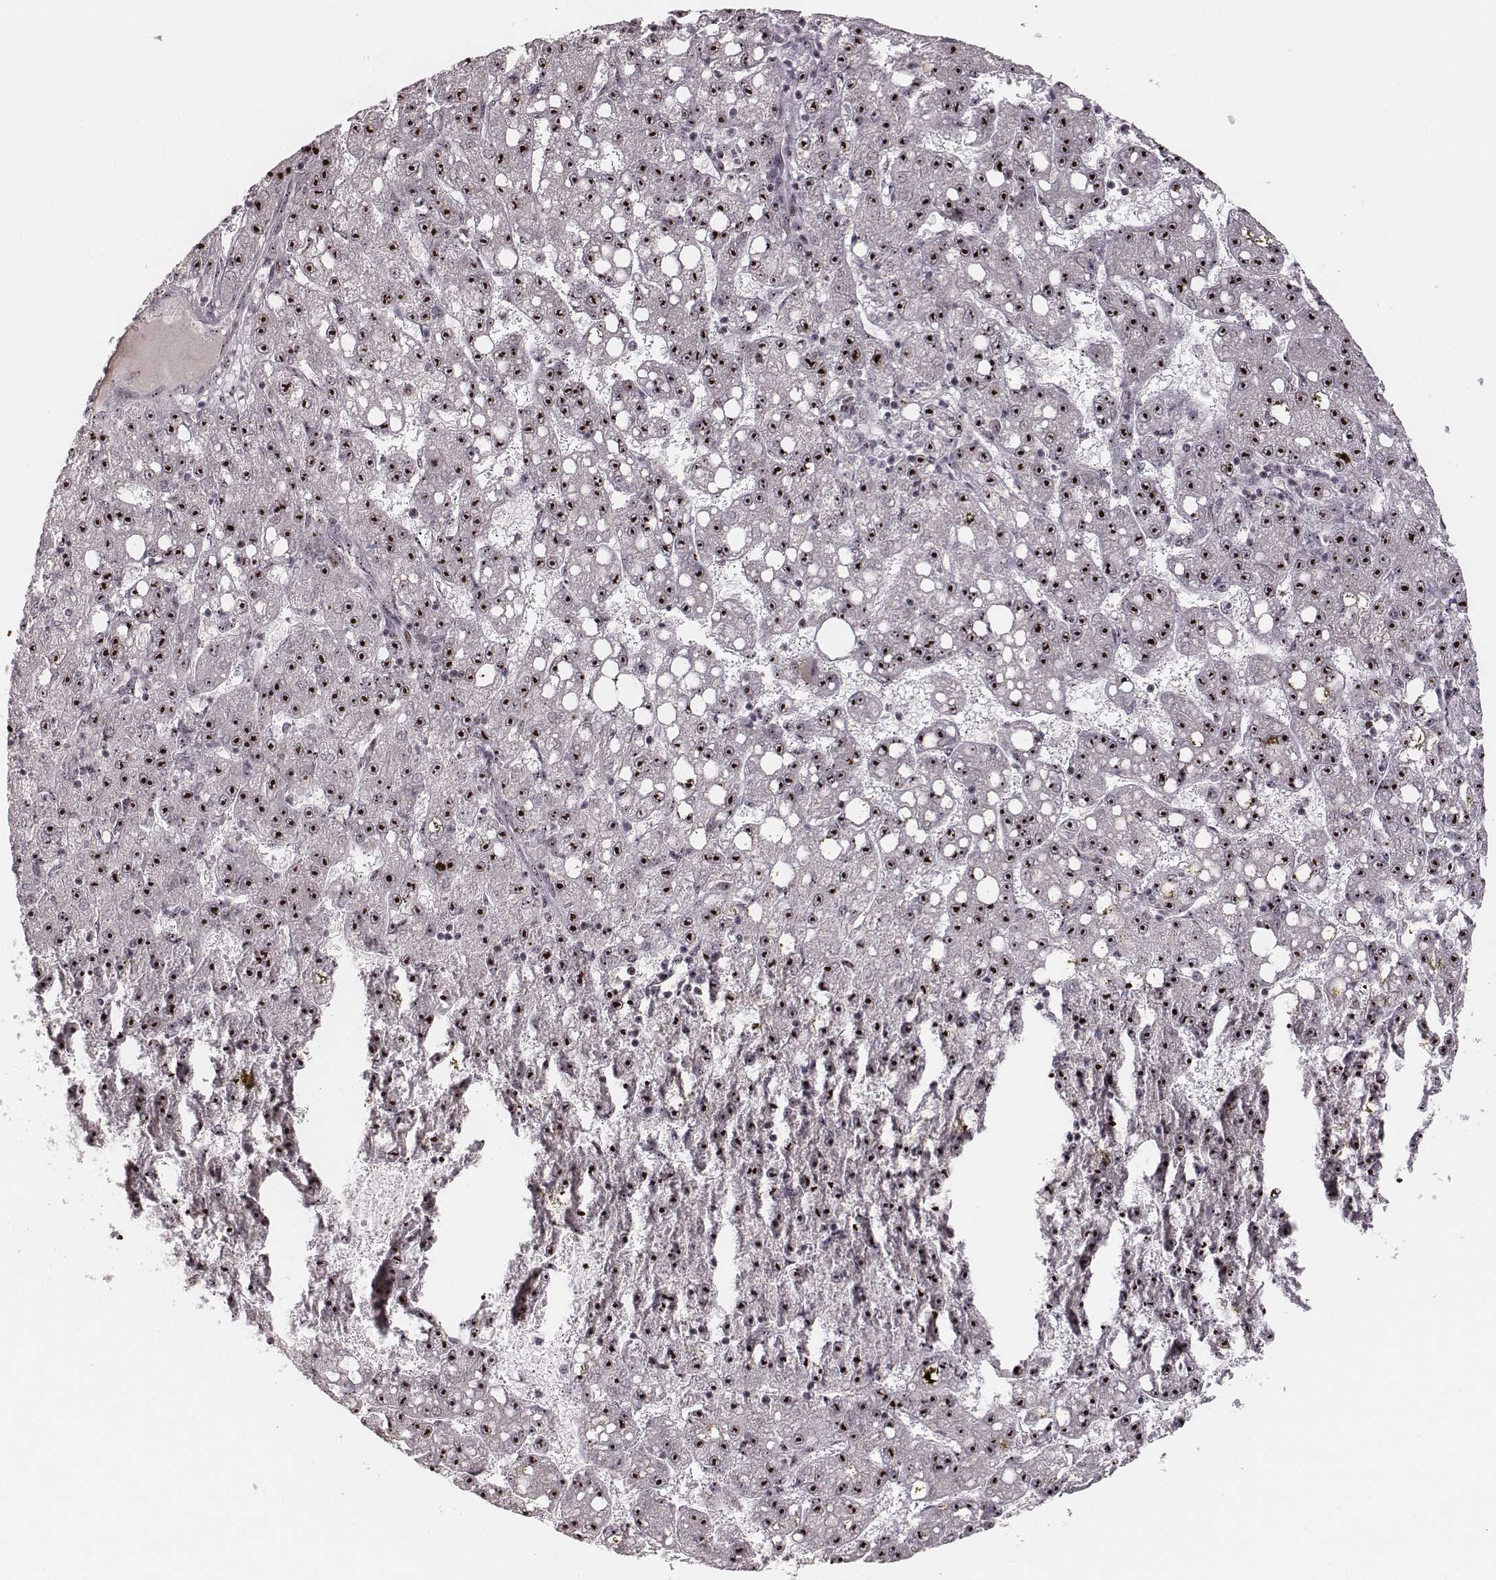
{"staining": {"intensity": "moderate", "quantity": ">75%", "location": "nuclear"}, "tissue": "liver cancer", "cell_type": "Tumor cells", "image_type": "cancer", "snomed": [{"axis": "morphology", "description": "Carcinoma, Hepatocellular, NOS"}, {"axis": "topography", "description": "Liver"}], "caption": "A photomicrograph of human liver cancer stained for a protein reveals moderate nuclear brown staining in tumor cells. (DAB (3,3'-diaminobenzidine) = brown stain, brightfield microscopy at high magnification).", "gene": "NOP56", "patient": {"sex": "female", "age": 65}}